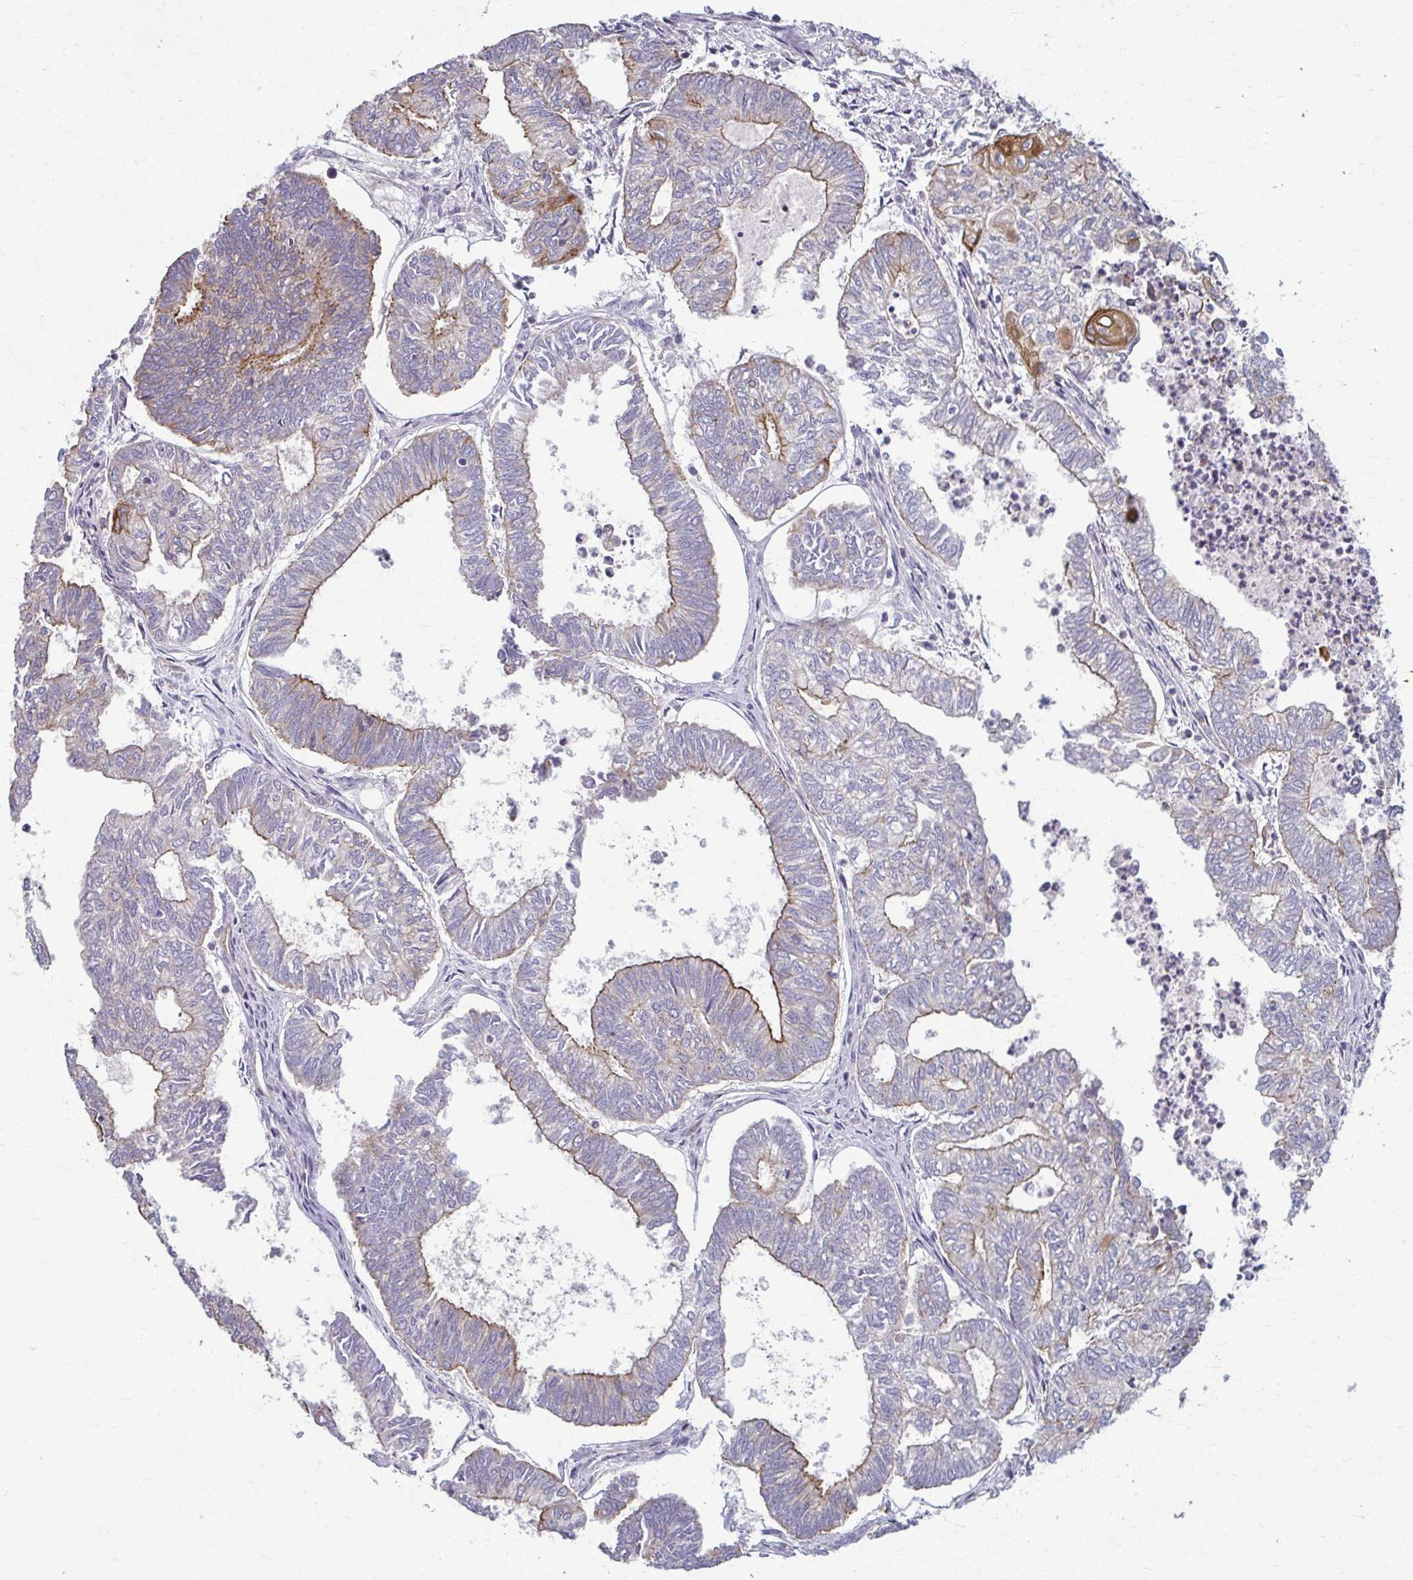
{"staining": {"intensity": "moderate", "quantity": "25%-75%", "location": "cytoplasmic/membranous"}, "tissue": "ovarian cancer", "cell_type": "Tumor cells", "image_type": "cancer", "snomed": [{"axis": "morphology", "description": "Carcinoma, endometroid"}, {"axis": "topography", "description": "Ovary"}], "caption": "This is a photomicrograph of IHC staining of ovarian endometroid carcinoma, which shows moderate staining in the cytoplasmic/membranous of tumor cells.", "gene": "EID2B", "patient": {"sex": "female", "age": 64}}